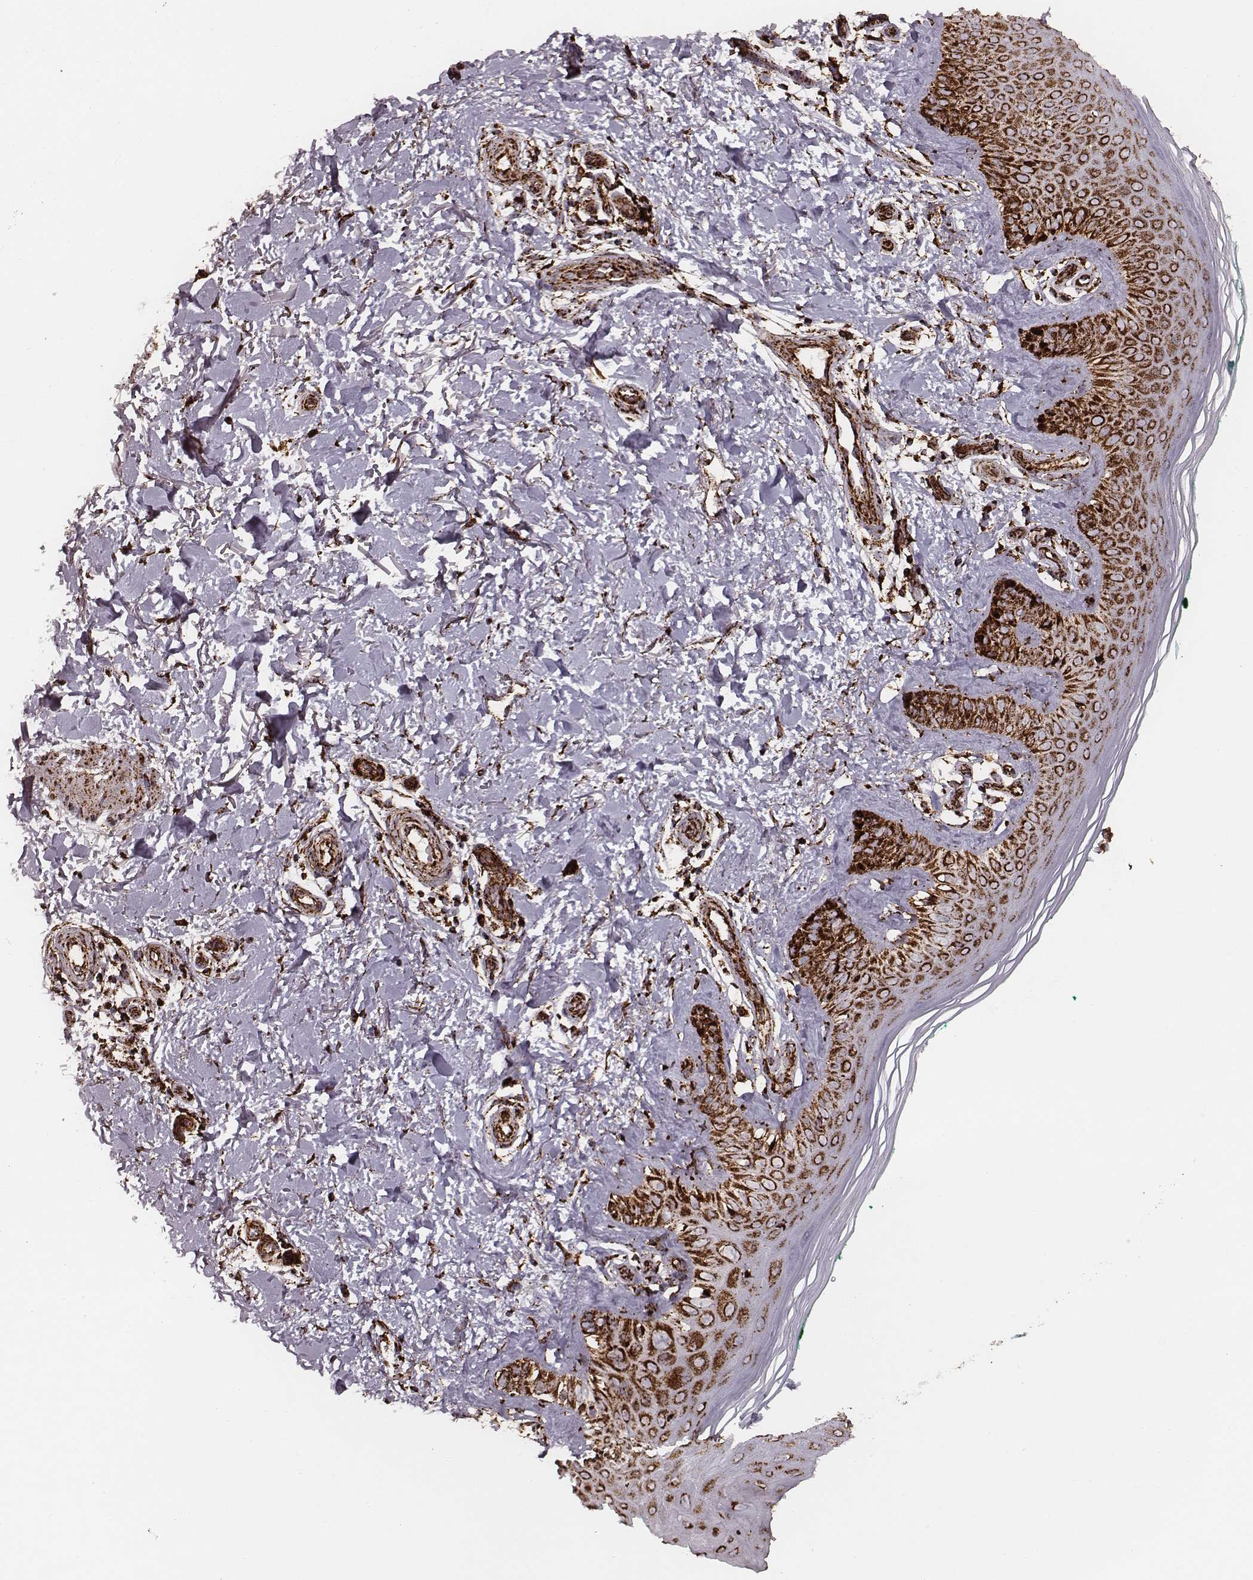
{"staining": {"intensity": "strong", "quantity": ">75%", "location": "cytoplasmic/membranous"}, "tissue": "skin", "cell_type": "Fibroblasts", "image_type": "normal", "snomed": [{"axis": "morphology", "description": "Normal tissue, NOS"}, {"axis": "morphology", "description": "Inflammation, NOS"}, {"axis": "morphology", "description": "Fibrosis, NOS"}, {"axis": "topography", "description": "Skin"}], "caption": "This photomicrograph displays IHC staining of normal skin, with high strong cytoplasmic/membranous positivity in approximately >75% of fibroblasts.", "gene": "TUFM", "patient": {"sex": "male", "age": 71}}